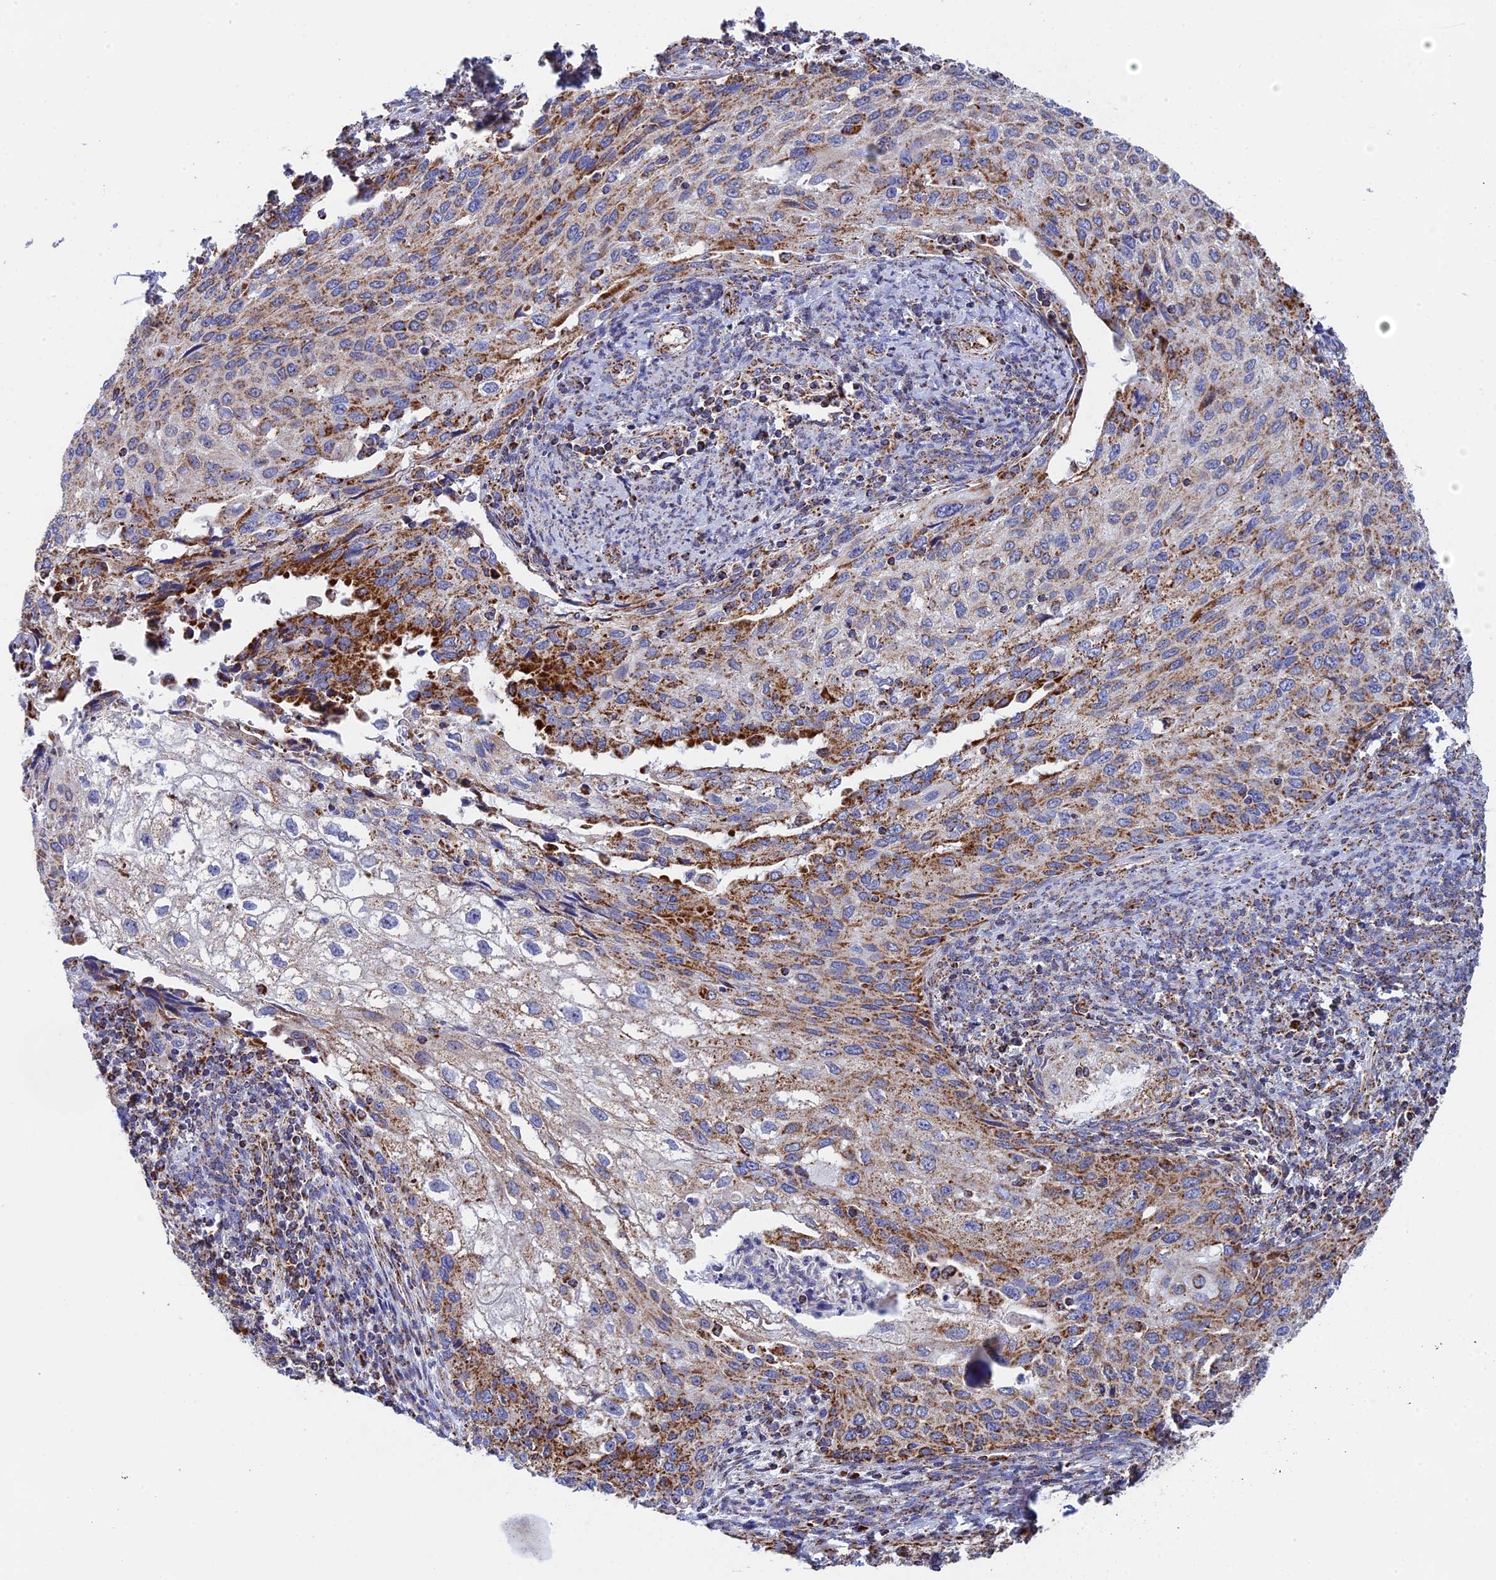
{"staining": {"intensity": "moderate", "quantity": ">75%", "location": "cytoplasmic/membranous"}, "tissue": "cervical cancer", "cell_type": "Tumor cells", "image_type": "cancer", "snomed": [{"axis": "morphology", "description": "Squamous cell carcinoma, NOS"}, {"axis": "topography", "description": "Cervix"}], "caption": "Moderate cytoplasmic/membranous staining for a protein is seen in approximately >75% of tumor cells of cervical cancer using immunohistochemistry (IHC).", "gene": "NDUFA5", "patient": {"sex": "female", "age": 67}}